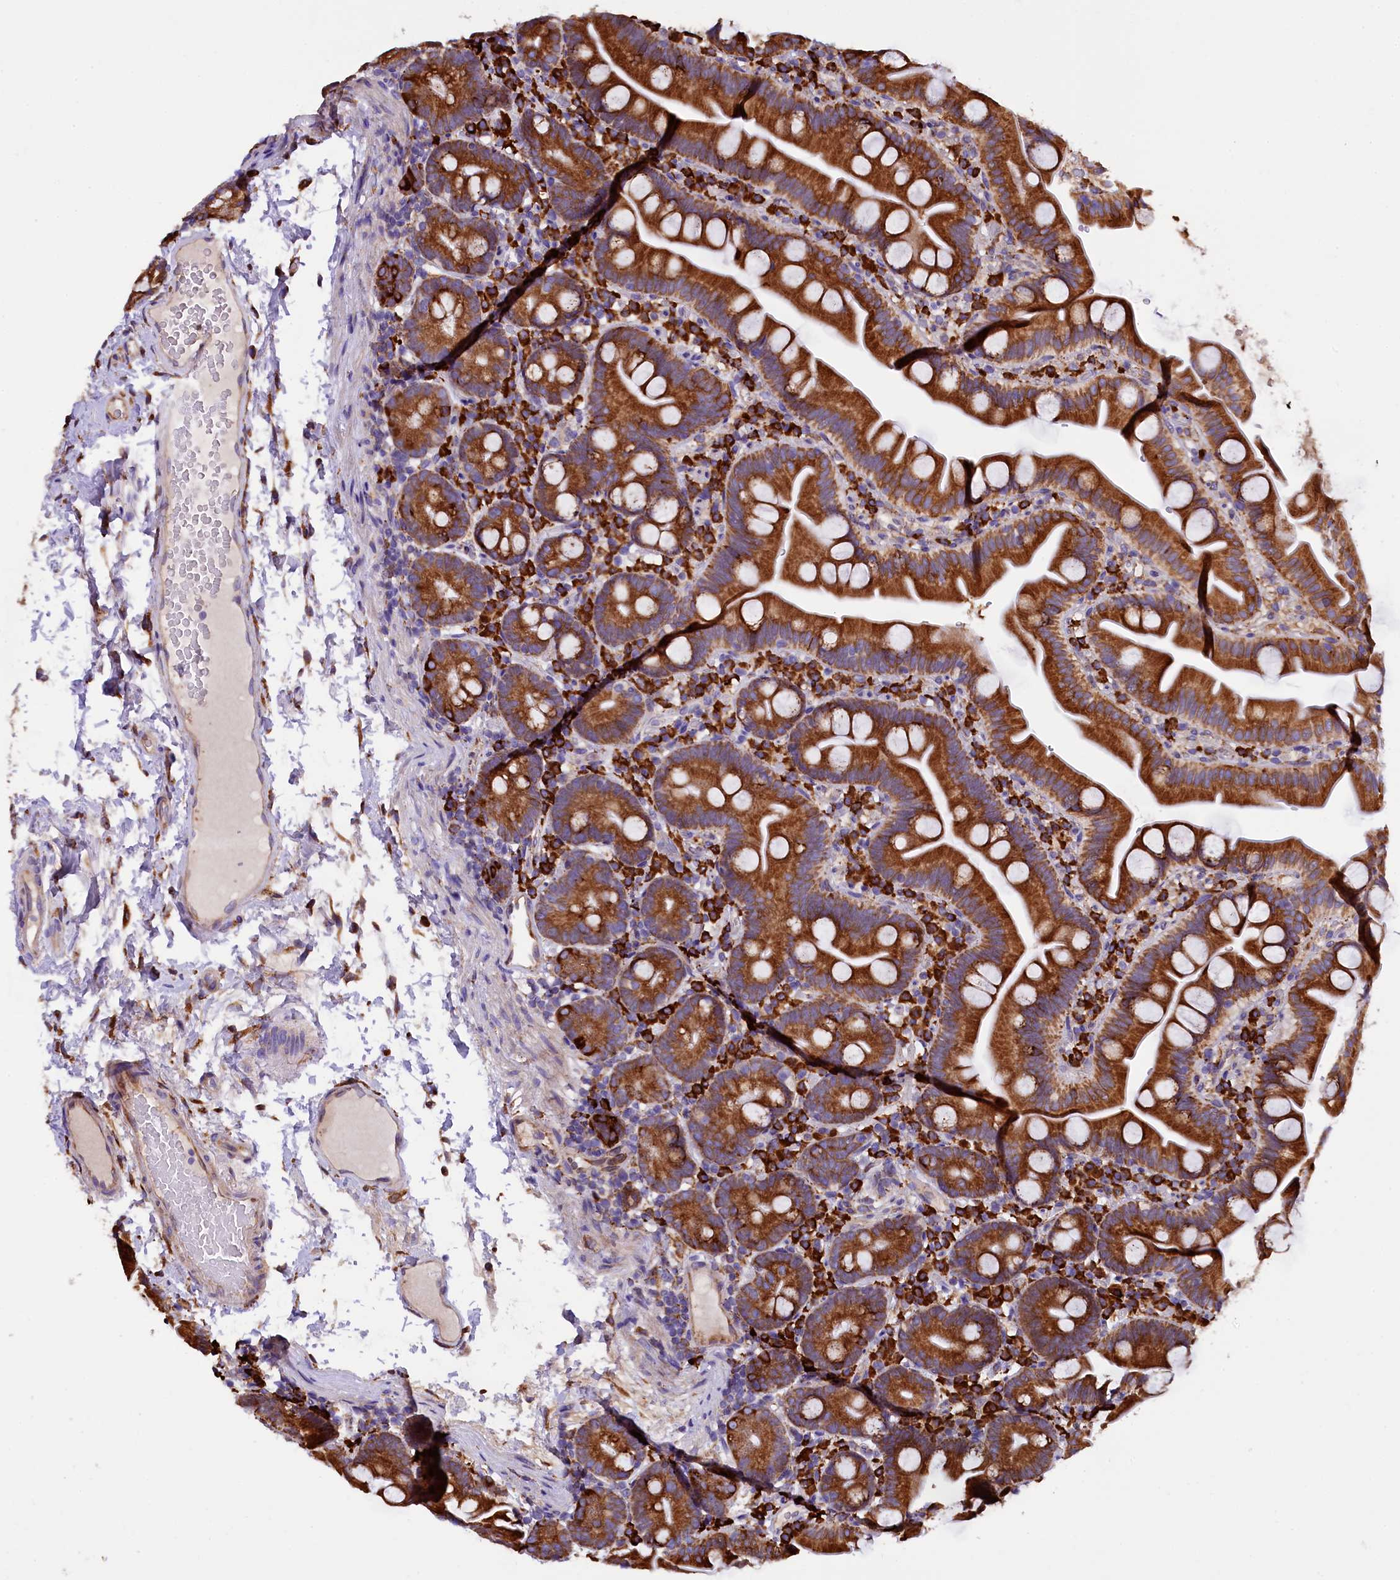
{"staining": {"intensity": "strong", "quantity": ">75%", "location": "cytoplasmic/membranous"}, "tissue": "small intestine", "cell_type": "Glandular cells", "image_type": "normal", "snomed": [{"axis": "morphology", "description": "Normal tissue, NOS"}, {"axis": "topography", "description": "Small intestine"}], "caption": "Protein analysis of normal small intestine displays strong cytoplasmic/membranous positivity in about >75% of glandular cells.", "gene": "CAPS2", "patient": {"sex": "female", "age": 68}}